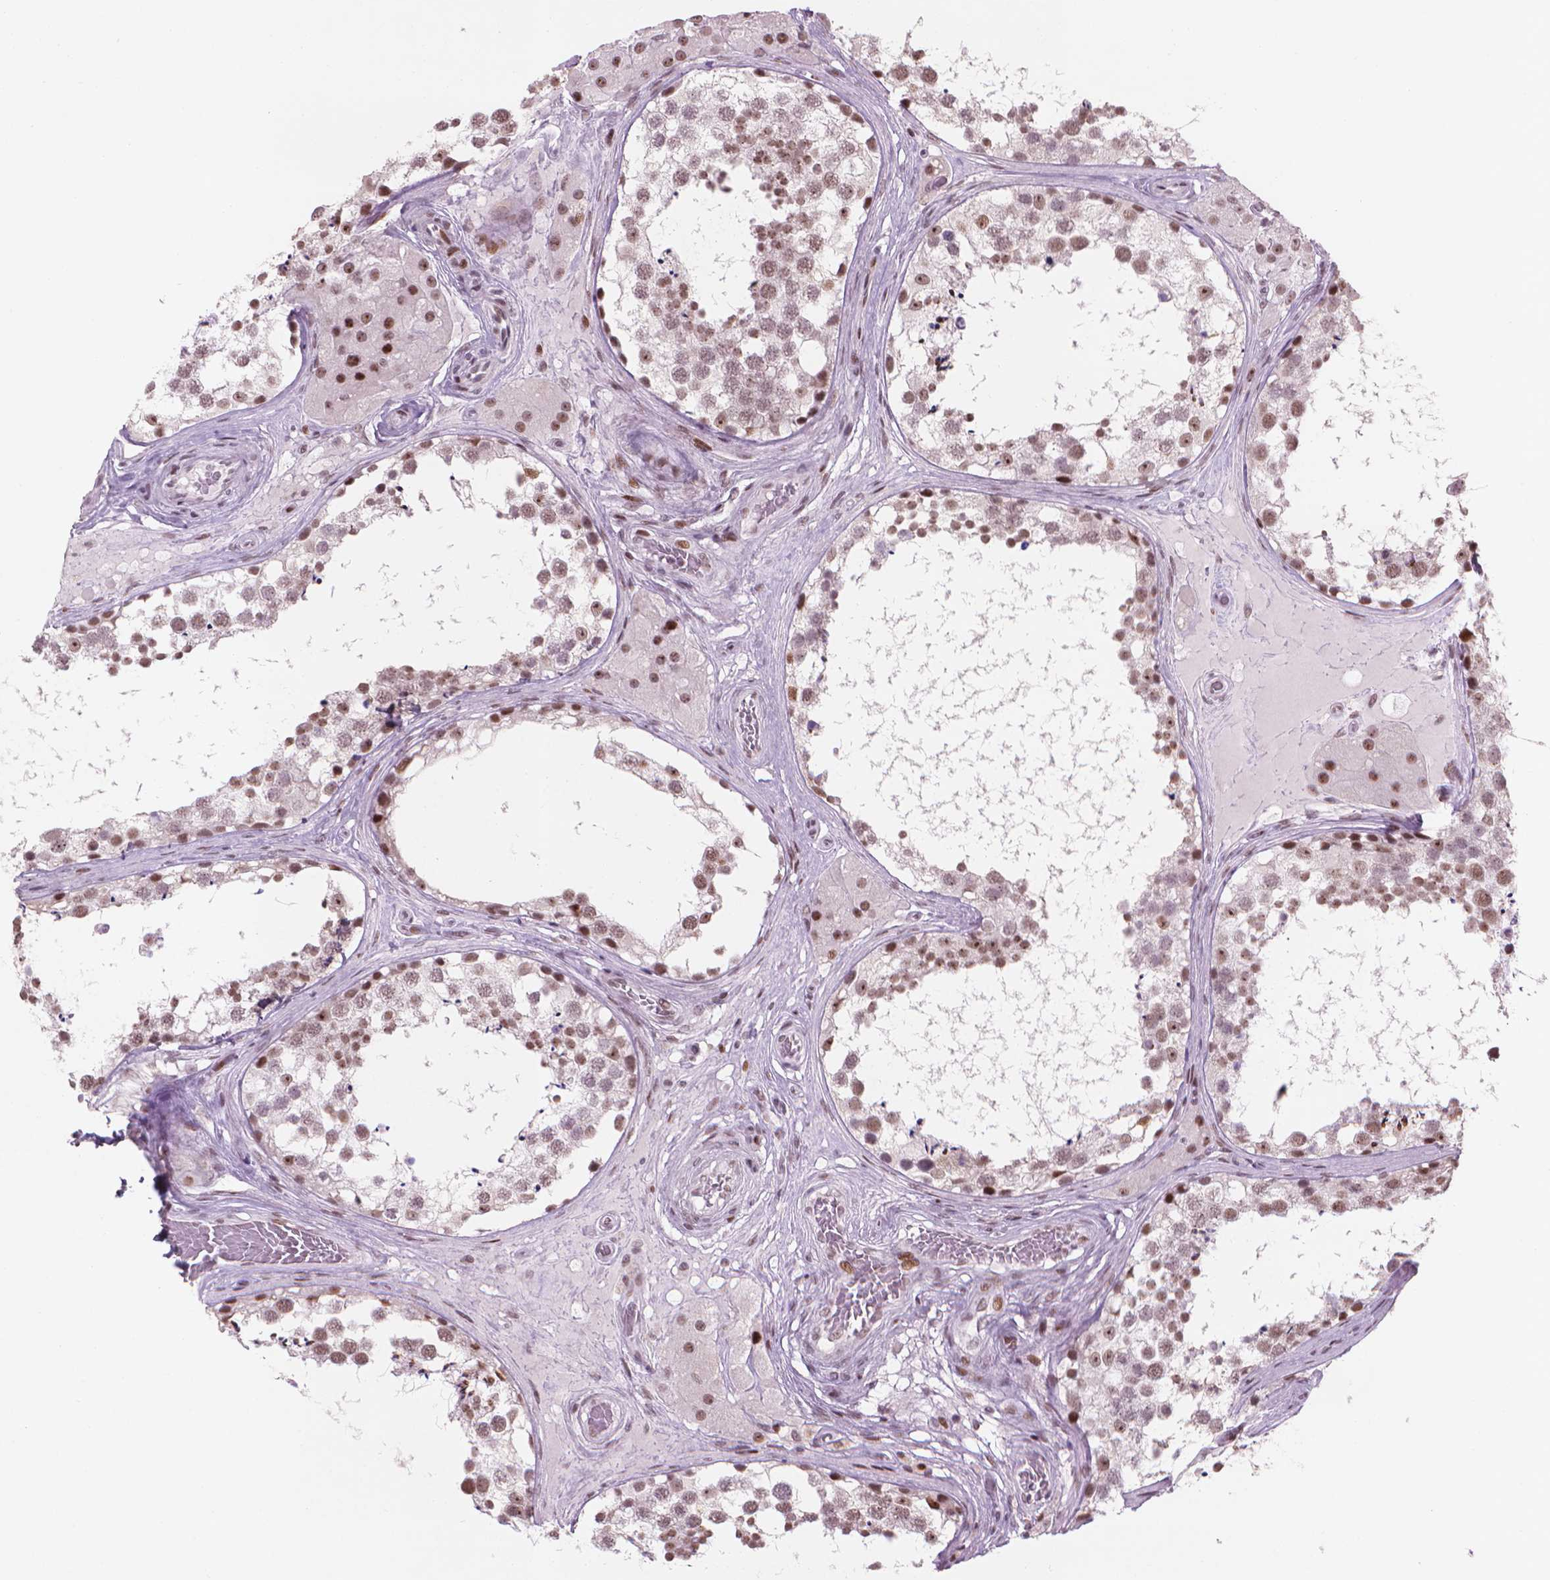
{"staining": {"intensity": "moderate", "quantity": ">75%", "location": "nuclear"}, "tissue": "testis", "cell_type": "Cells in seminiferous ducts", "image_type": "normal", "snomed": [{"axis": "morphology", "description": "Normal tissue, NOS"}, {"axis": "morphology", "description": "Seminoma, NOS"}, {"axis": "topography", "description": "Testis"}], "caption": "Moderate nuclear expression for a protein is present in approximately >75% of cells in seminiferous ducts of unremarkable testis using immunohistochemistry.", "gene": "HES7", "patient": {"sex": "male", "age": 65}}